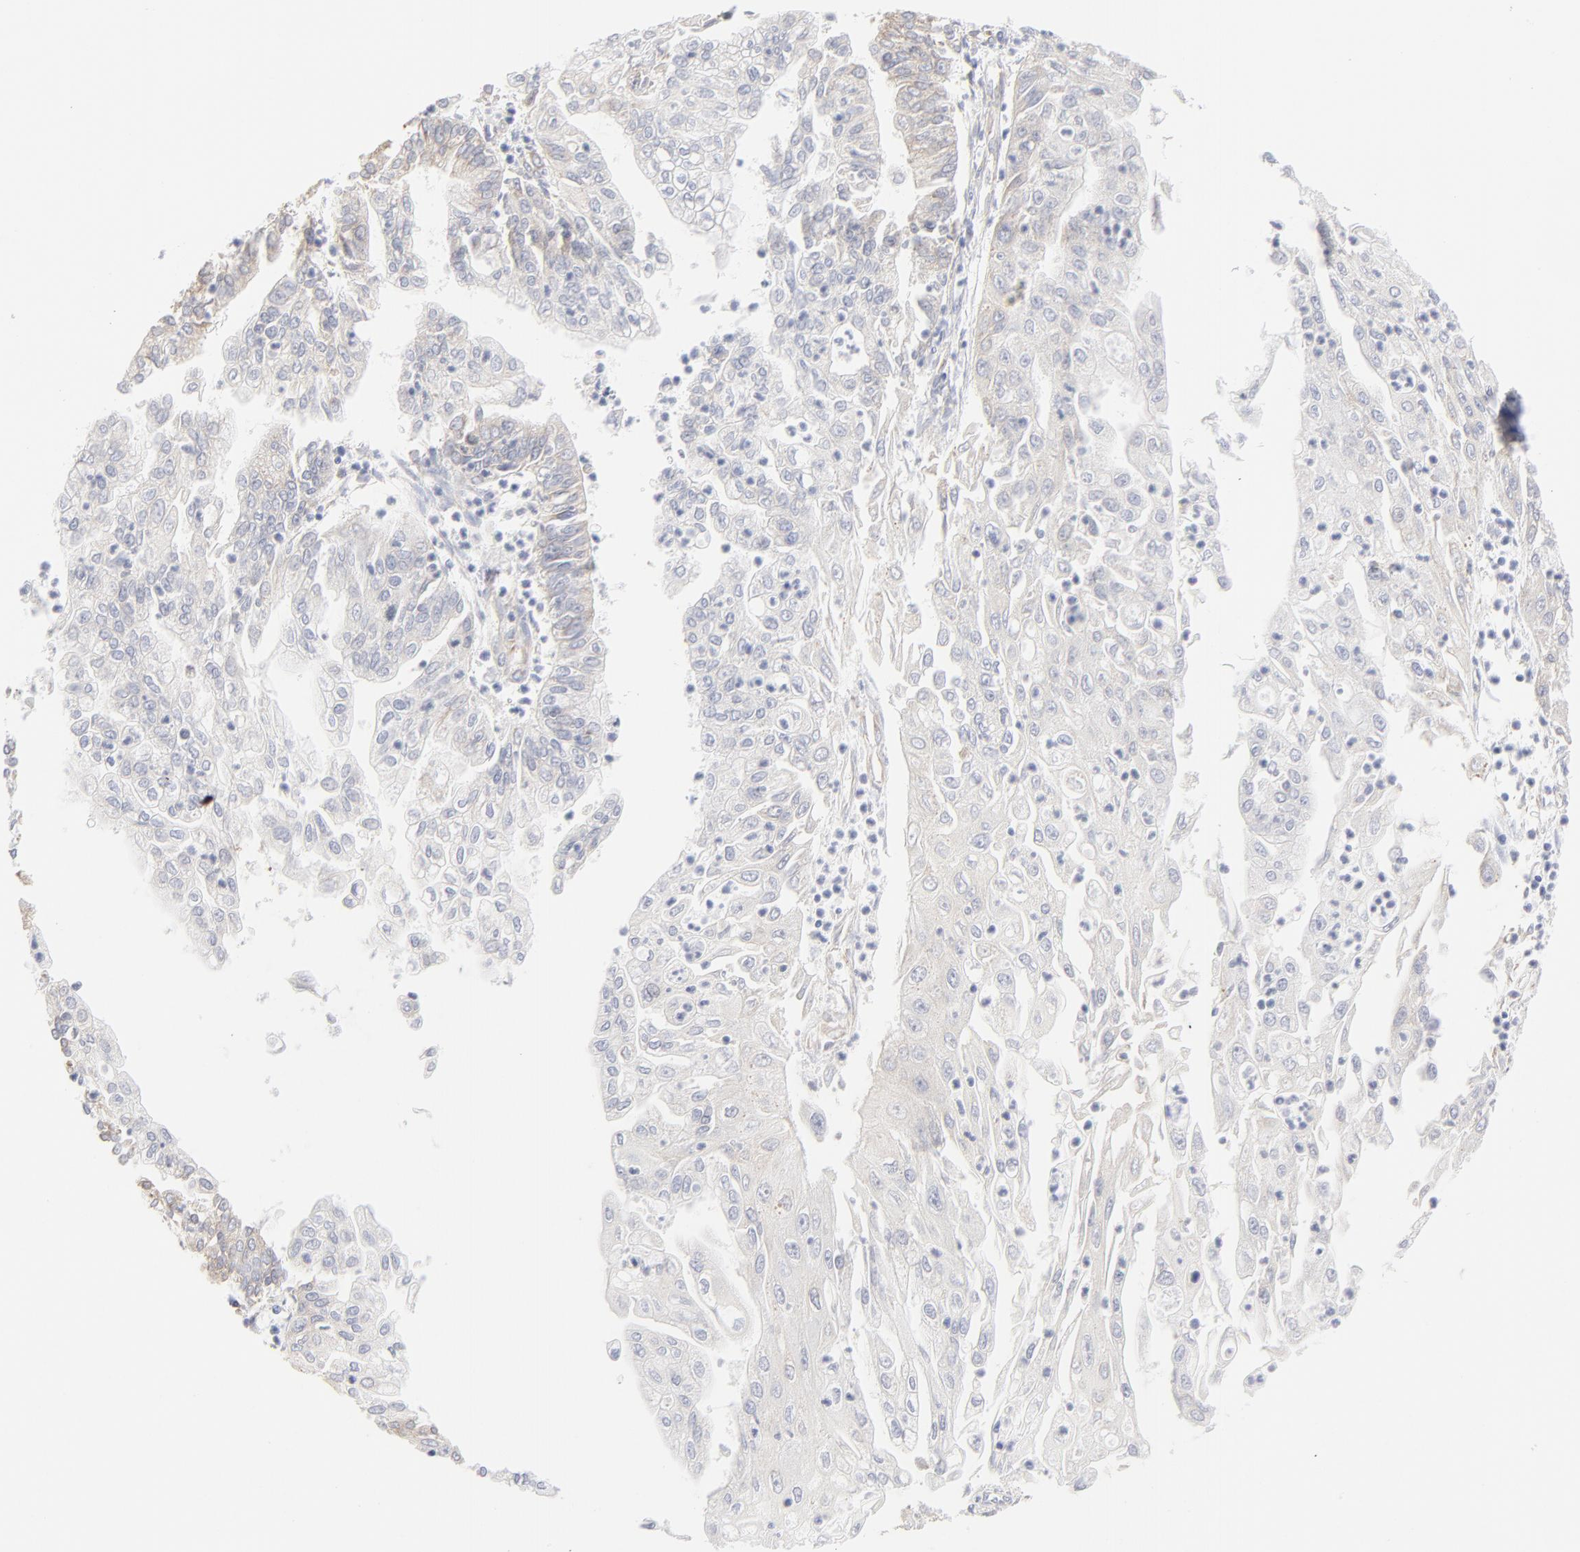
{"staining": {"intensity": "weak", "quantity": ">75%", "location": "cytoplasmic/membranous"}, "tissue": "endometrial cancer", "cell_type": "Tumor cells", "image_type": "cancer", "snomed": [{"axis": "morphology", "description": "Adenocarcinoma, NOS"}, {"axis": "topography", "description": "Endometrium"}], "caption": "Protein staining by immunohistochemistry (IHC) reveals weak cytoplasmic/membranous expression in about >75% of tumor cells in endometrial adenocarcinoma.", "gene": "RPS21", "patient": {"sex": "female", "age": 75}}